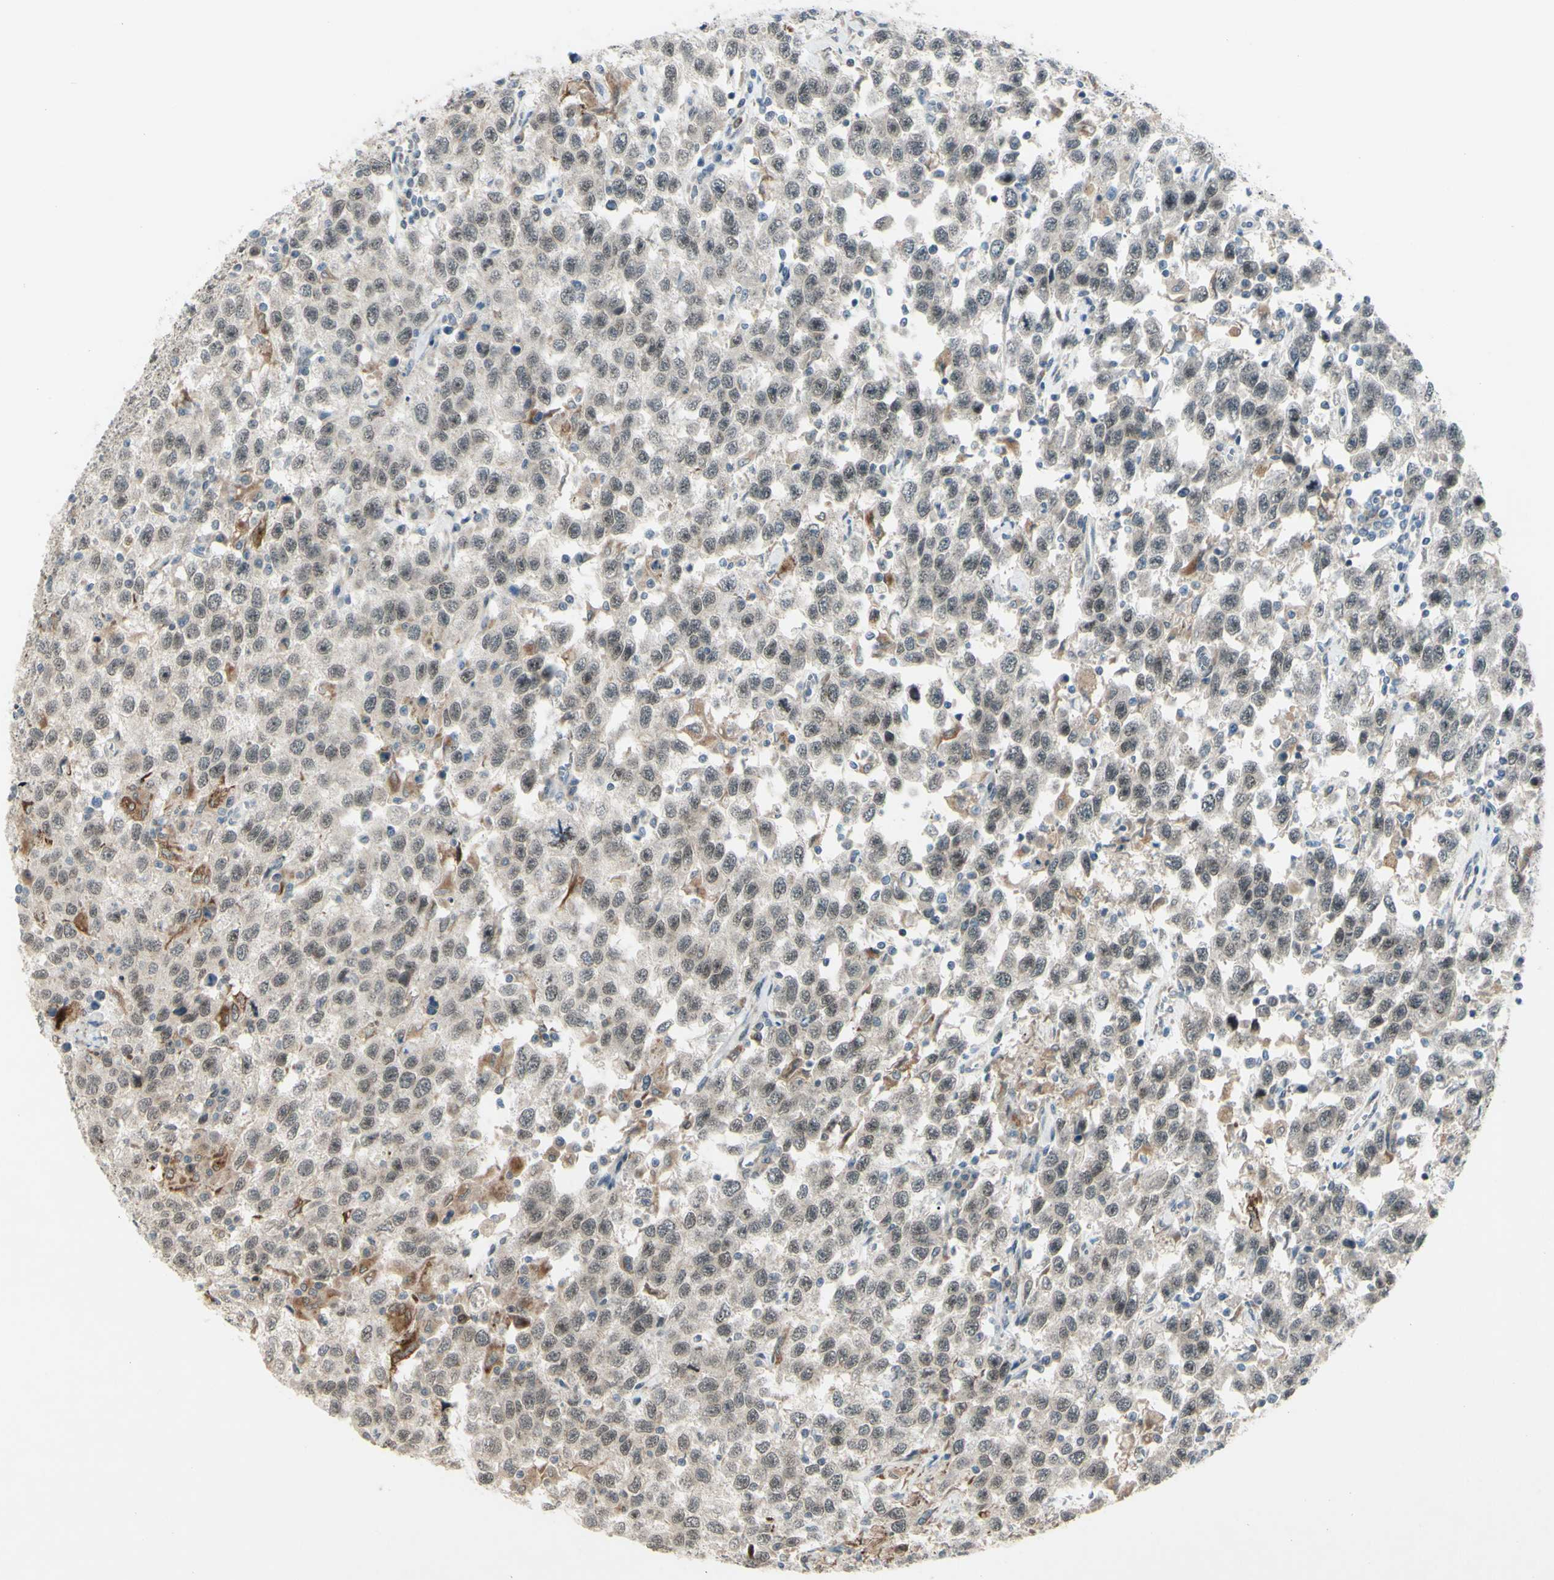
{"staining": {"intensity": "negative", "quantity": "none", "location": "none"}, "tissue": "testis cancer", "cell_type": "Tumor cells", "image_type": "cancer", "snomed": [{"axis": "morphology", "description": "Seminoma, NOS"}, {"axis": "topography", "description": "Testis"}], "caption": "Protein analysis of seminoma (testis) reveals no significant staining in tumor cells. (DAB immunohistochemistry (IHC) with hematoxylin counter stain).", "gene": "FGFR2", "patient": {"sex": "male", "age": 41}}